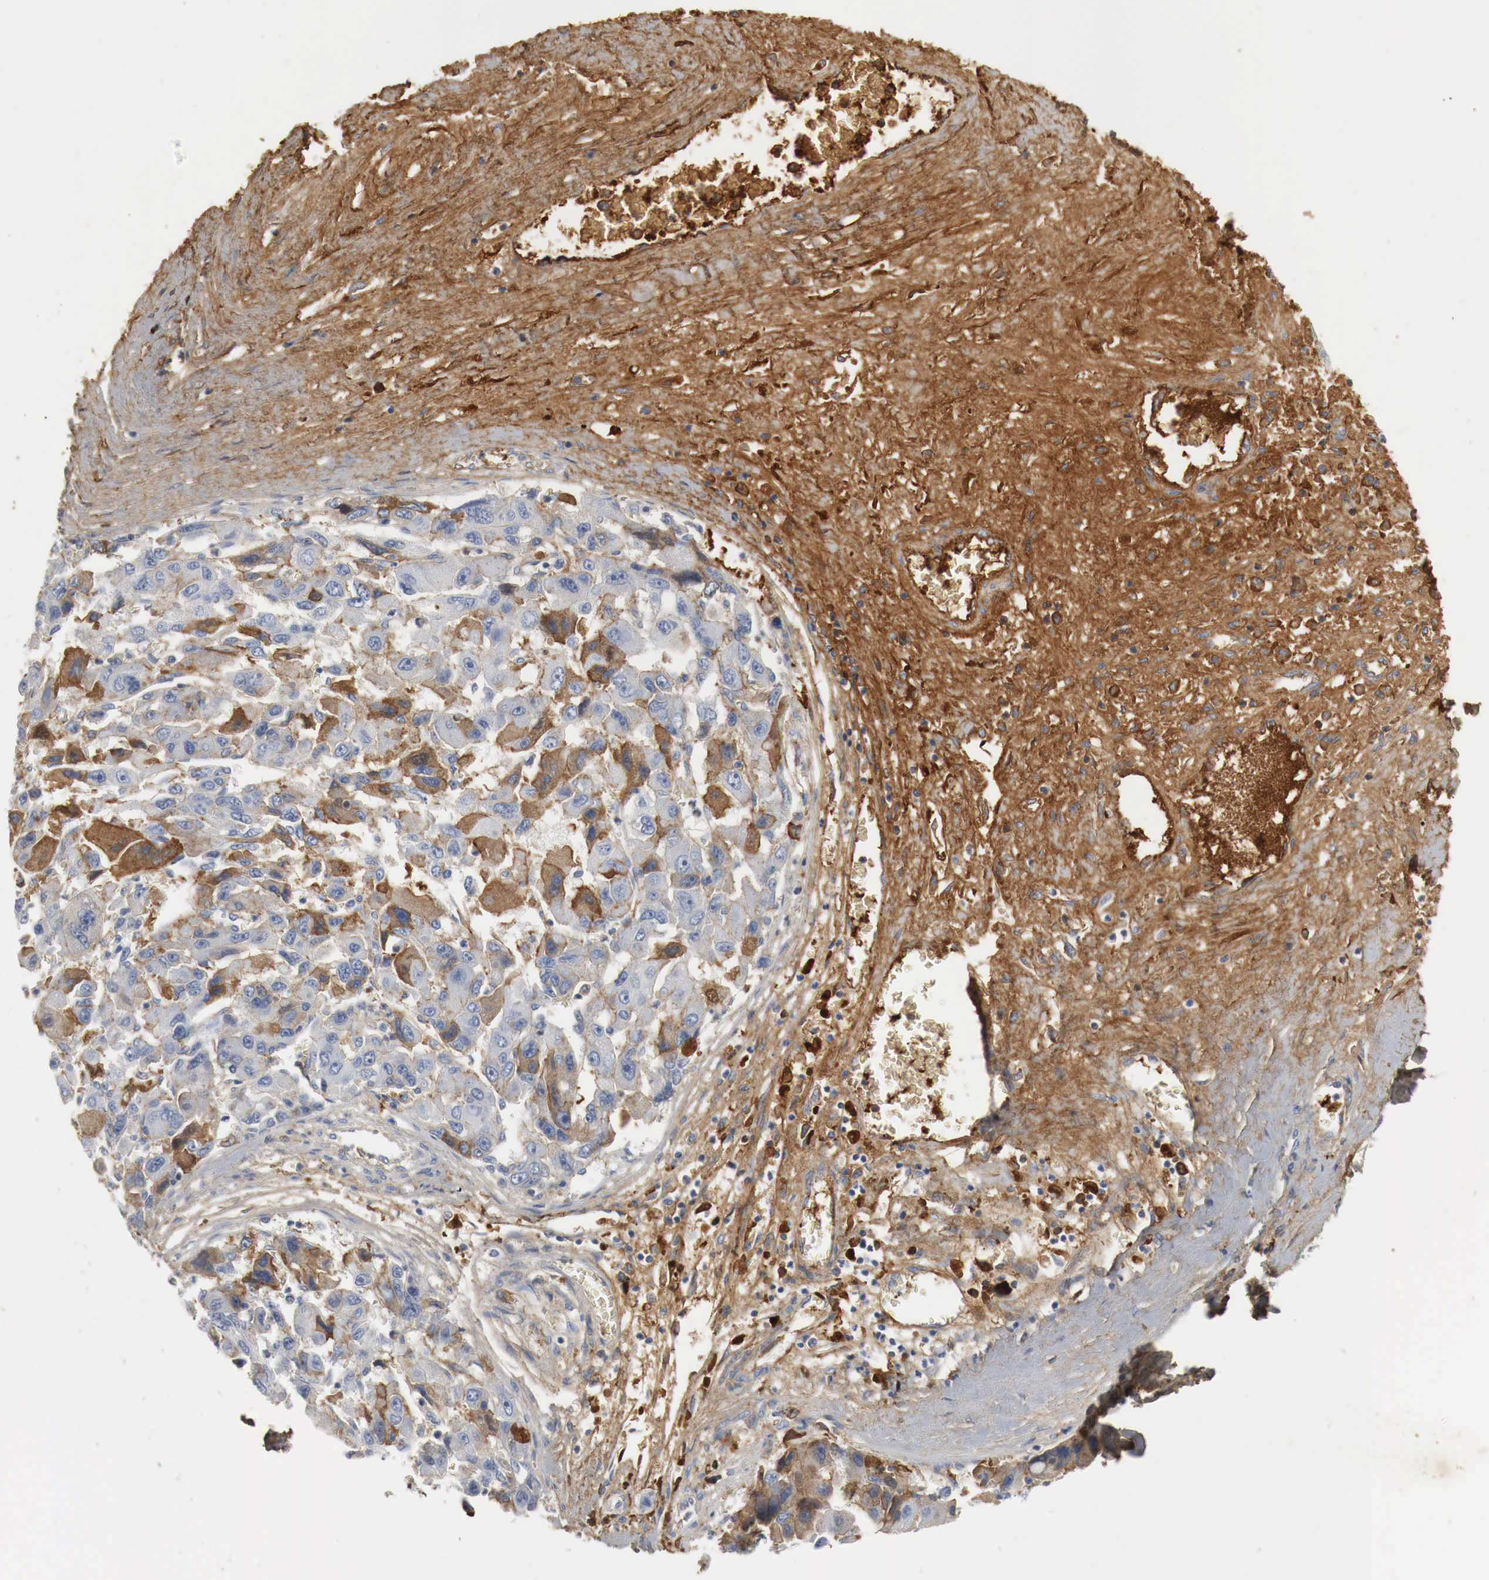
{"staining": {"intensity": "moderate", "quantity": "<25%", "location": "cytoplasmic/membranous"}, "tissue": "liver cancer", "cell_type": "Tumor cells", "image_type": "cancer", "snomed": [{"axis": "morphology", "description": "Carcinoma, Hepatocellular, NOS"}, {"axis": "topography", "description": "Liver"}], "caption": "DAB immunohistochemical staining of human liver cancer (hepatocellular carcinoma) exhibits moderate cytoplasmic/membranous protein staining in approximately <25% of tumor cells.", "gene": "IGLC3", "patient": {"sex": "male", "age": 64}}